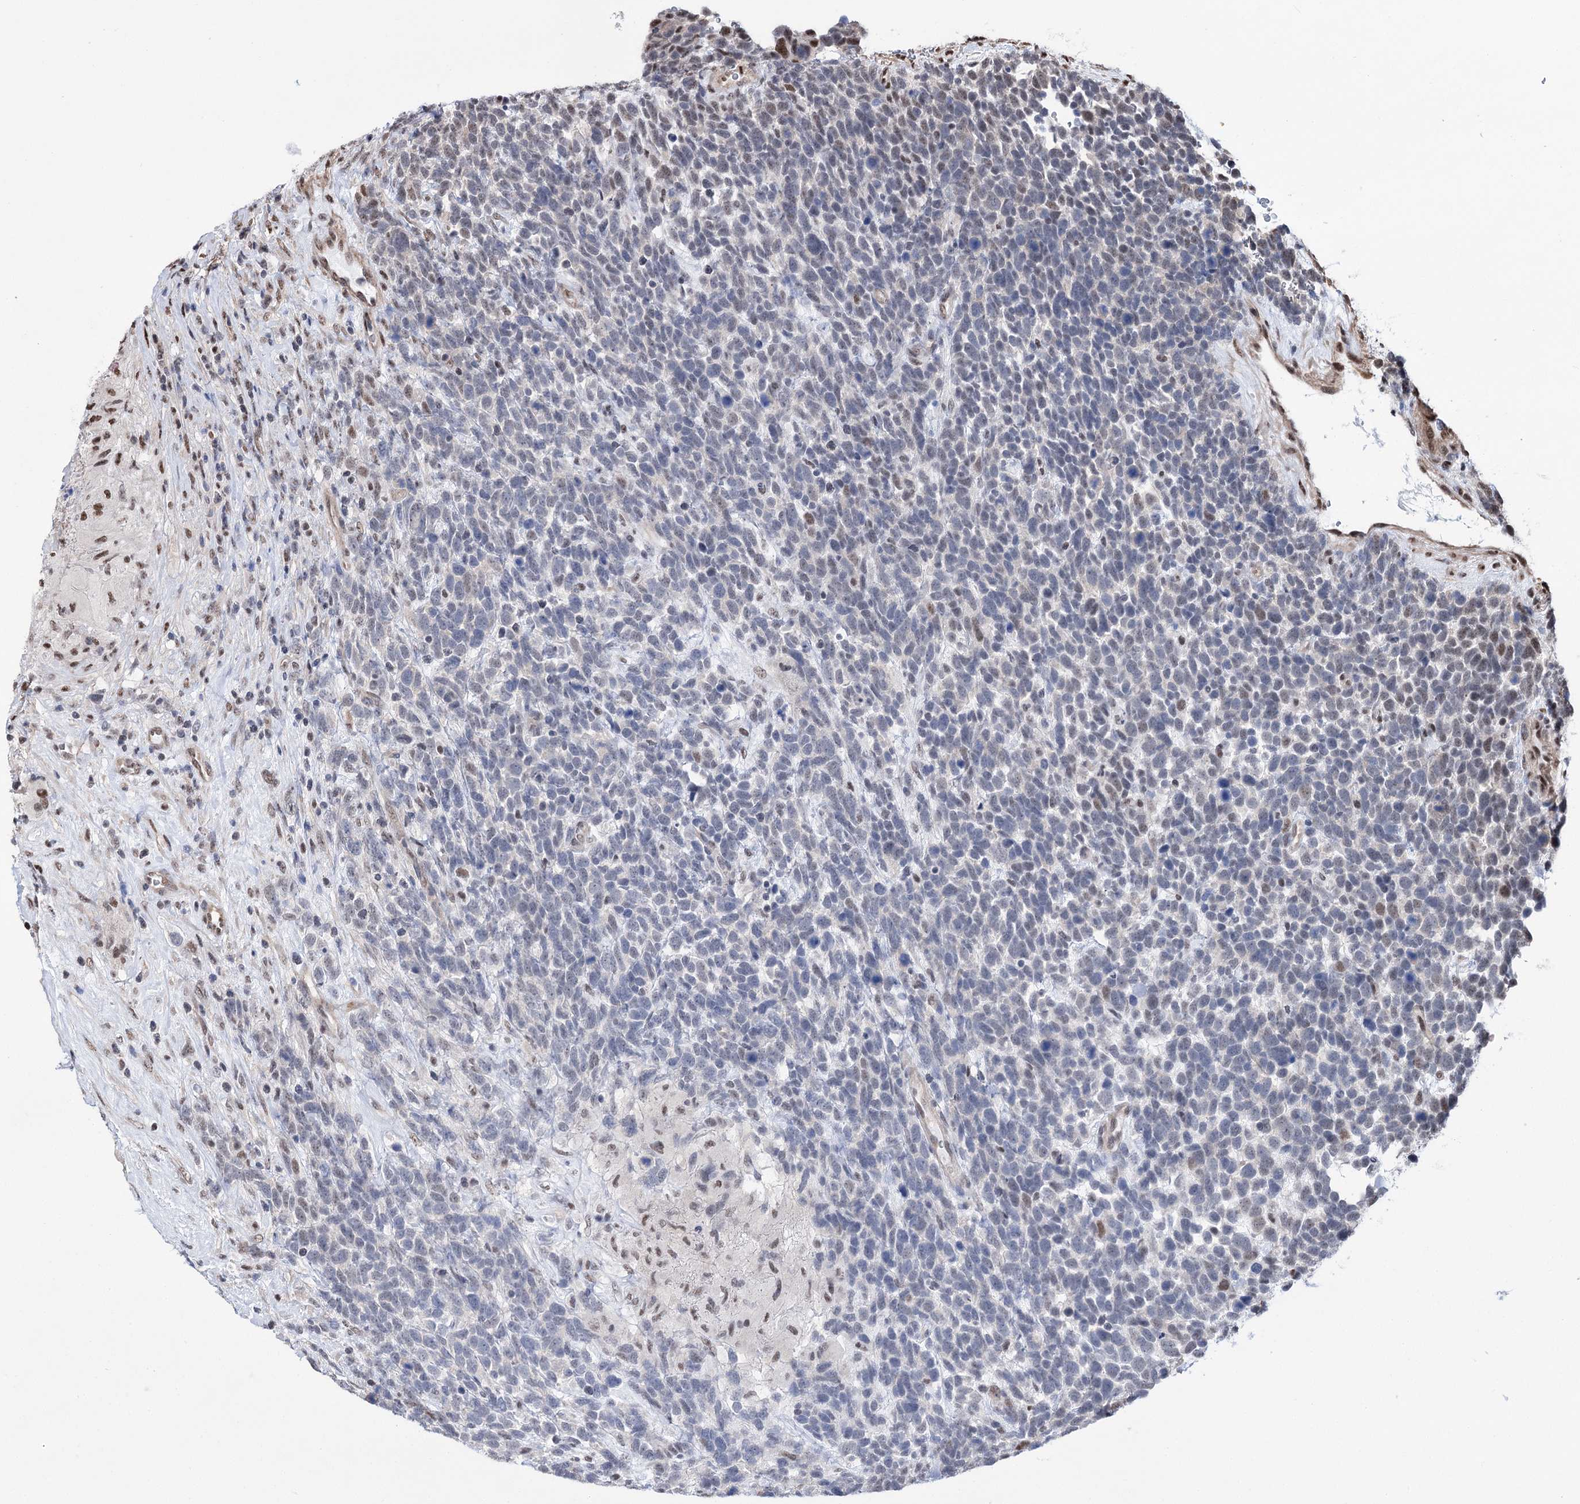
{"staining": {"intensity": "moderate", "quantity": "<25%", "location": "nuclear"}, "tissue": "urothelial cancer", "cell_type": "Tumor cells", "image_type": "cancer", "snomed": [{"axis": "morphology", "description": "Urothelial carcinoma, High grade"}, {"axis": "topography", "description": "Urinary bladder"}], "caption": "A low amount of moderate nuclear expression is appreciated in approximately <25% of tumor cells in urothelial cancer tissue.", "gene": "CHMP7", "patient": {"sex": "female", "age": 82}}